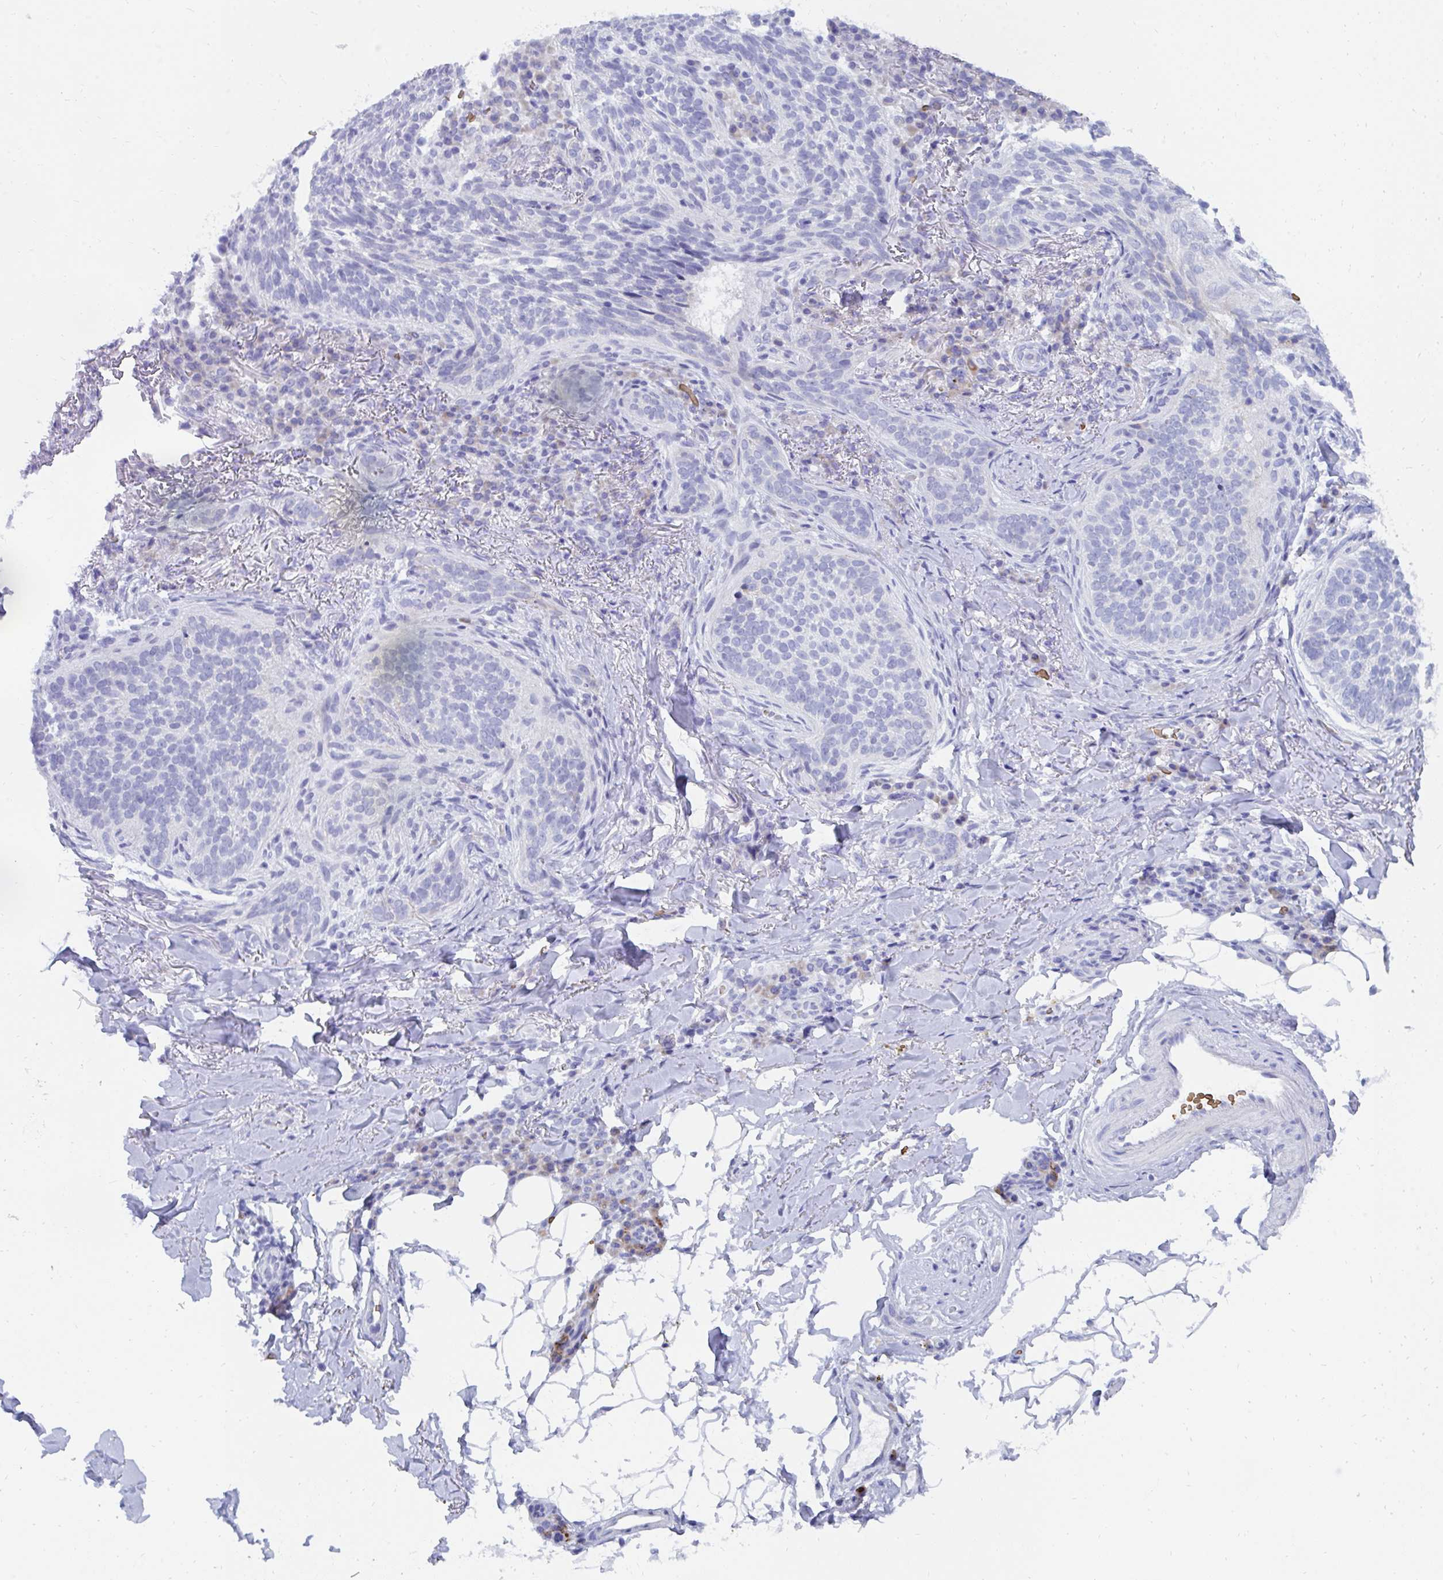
{"staining": {"intensity": "negative", "quantity": "none", "location": "none"}, "tissue": "skin cancer", "cell_type": "Tumor cells", "image_type": "cancer", "snomed": [{"axis": "morphology", "description": "Basal cell carcinoma"}, {"axis": "topography", "description": "Skin"}, {"axis": "topography", "description": "Skin of head"}], "caption": "Micrograph shows no protein positivity in tumor cells of basal cell carcinoma (skin) tissue. (Brightfield microscopy of DAB (3,3'-diaminobenzidine) IHC at high magnification).", "gene": "MROH2B", "patient": {"sex": "male", "age": 62}}